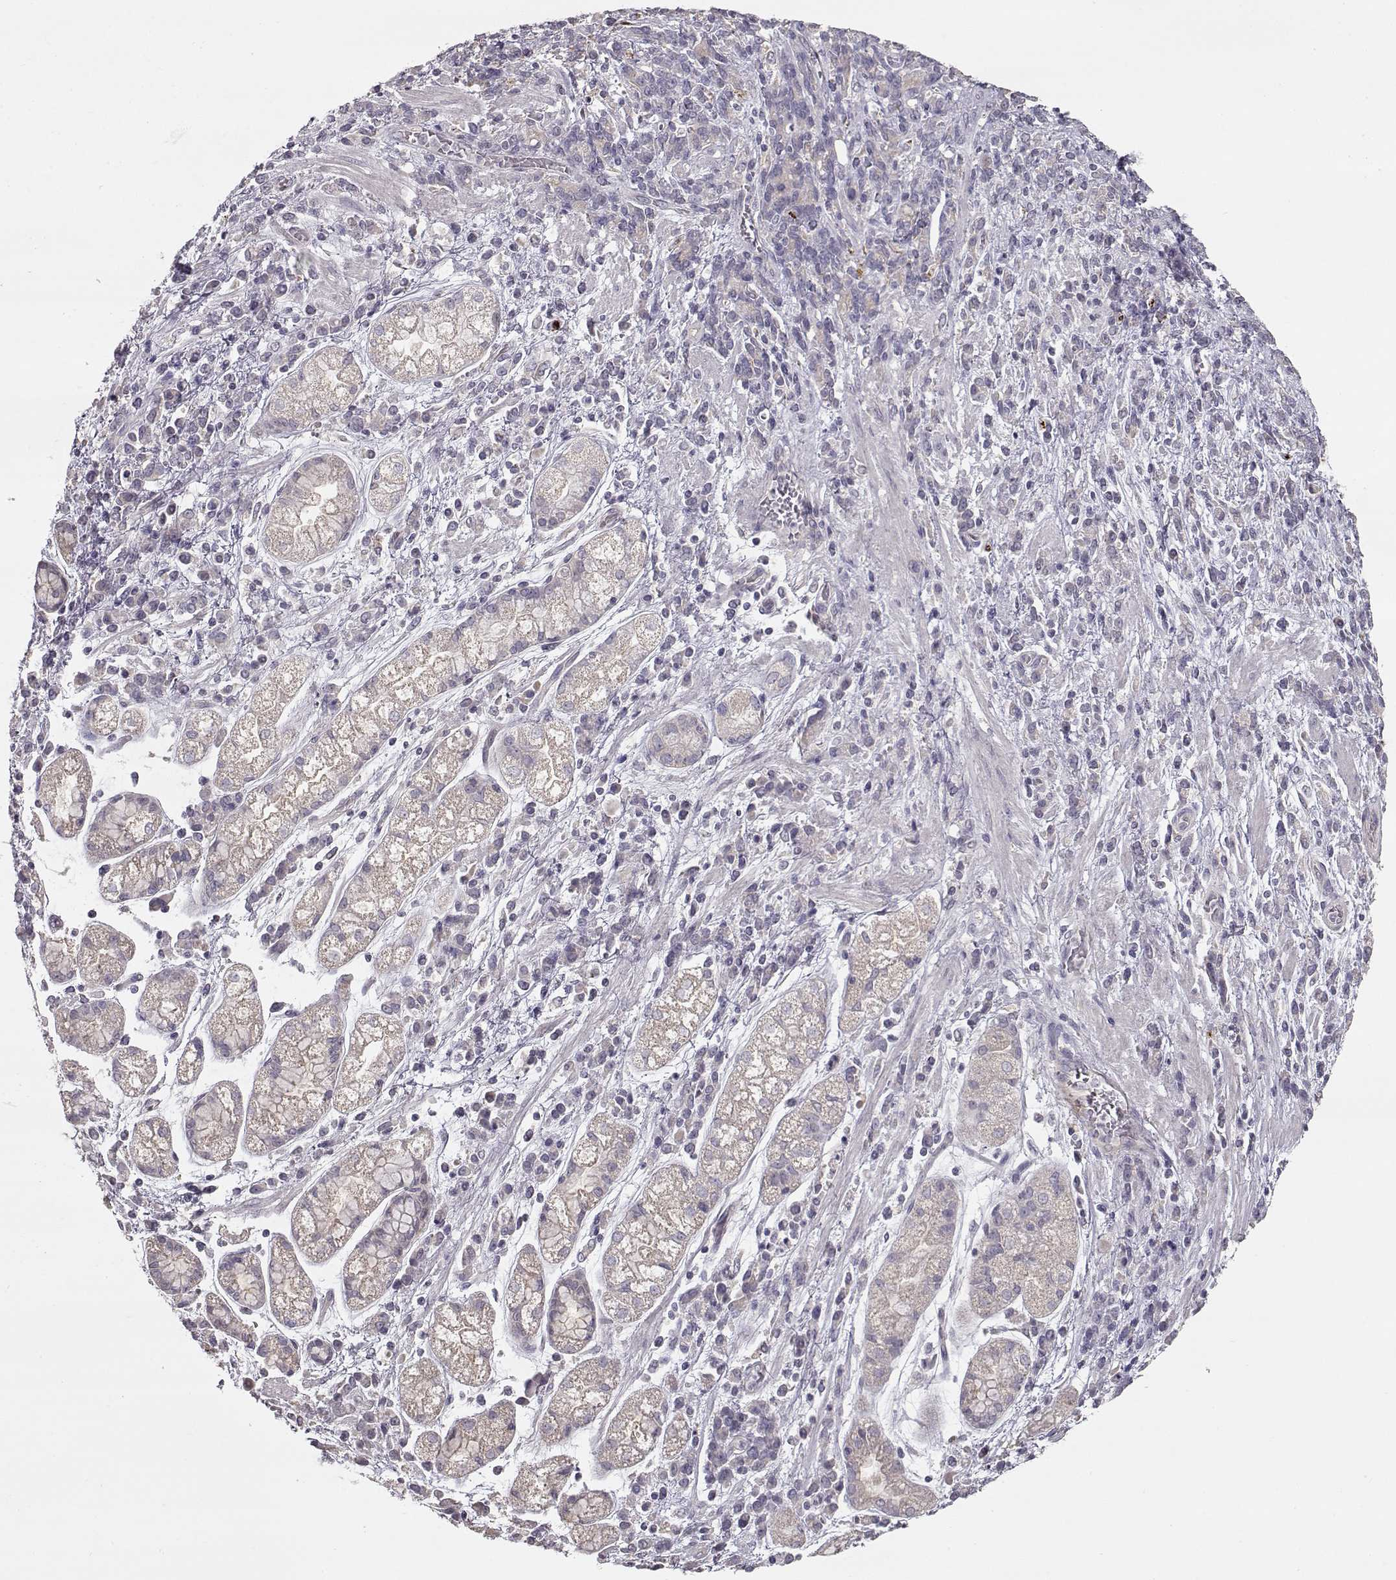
{"staining": {"intensity": "negative", "quantity": "none", "location": "none"}, "tissue": "stomach cancer", "cell_type": "Tumor cells", "image_type": "cancer", "snomed": [{"axis": "morphology", "description": "Adenocarcinoma, NOS"}, {"axis": "topography", "description": "Stomach"}], "caption": "Protein analysis of stomach cancer (adenocarcinoma) shows no significant positivity in tumor cells.", "gene": "ARHGAP8", "patient": {"sex": "female", "age": 57}}